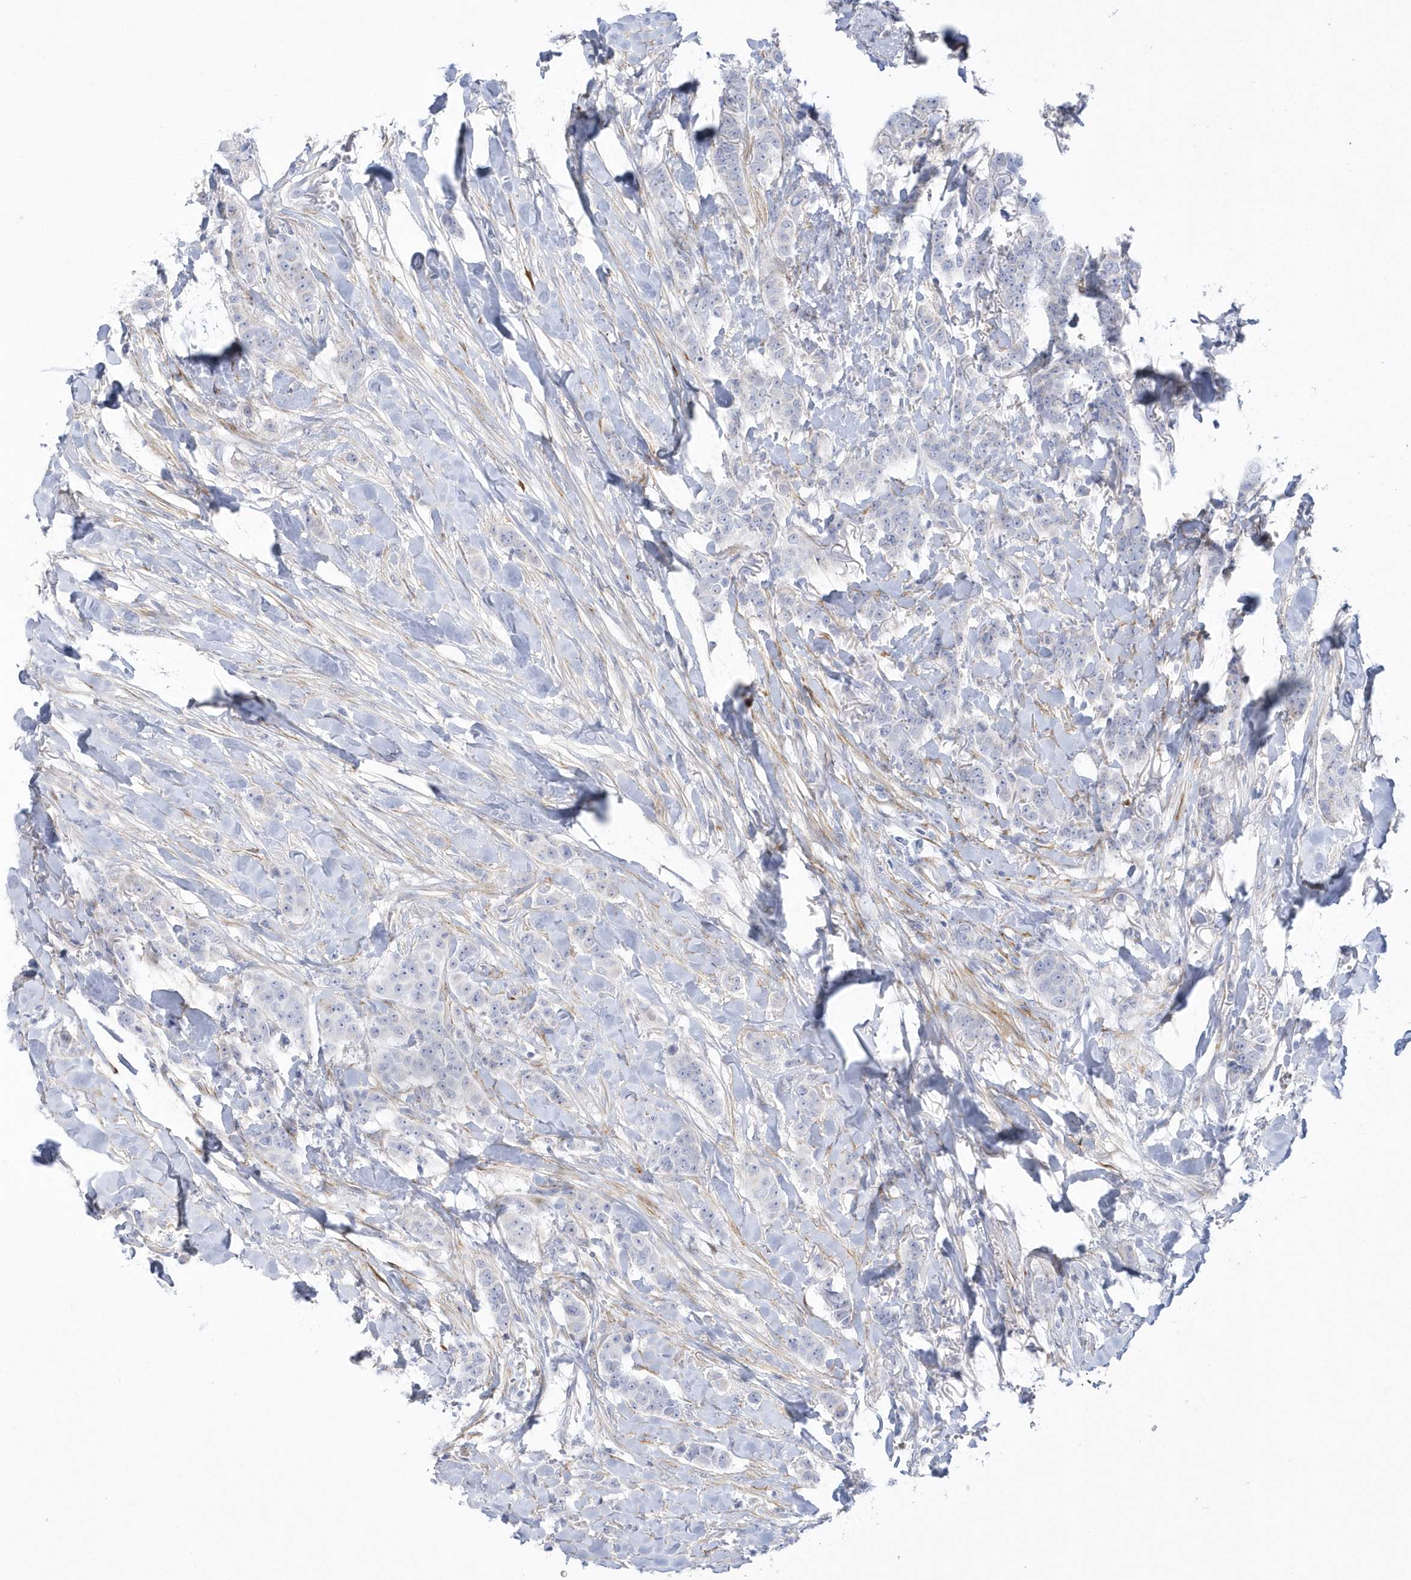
{"staining": {"intensity": "negative", "quantity": "none", "location": "none"}, "tissue": "breast cancer", "cell_type": "Tumor cells", "image_type": "cancer", "snomed": [{"axis": "morphology", "description": "Duct carcinoma"}, {"axis": "topography", "description": "Breast"}], "caption": "A histopathology image of breast cancer stained for a protein reveals no brown staining in tumor cells.", "gene": "WDR27", "patient": {"sex": "female", "age": 40}}